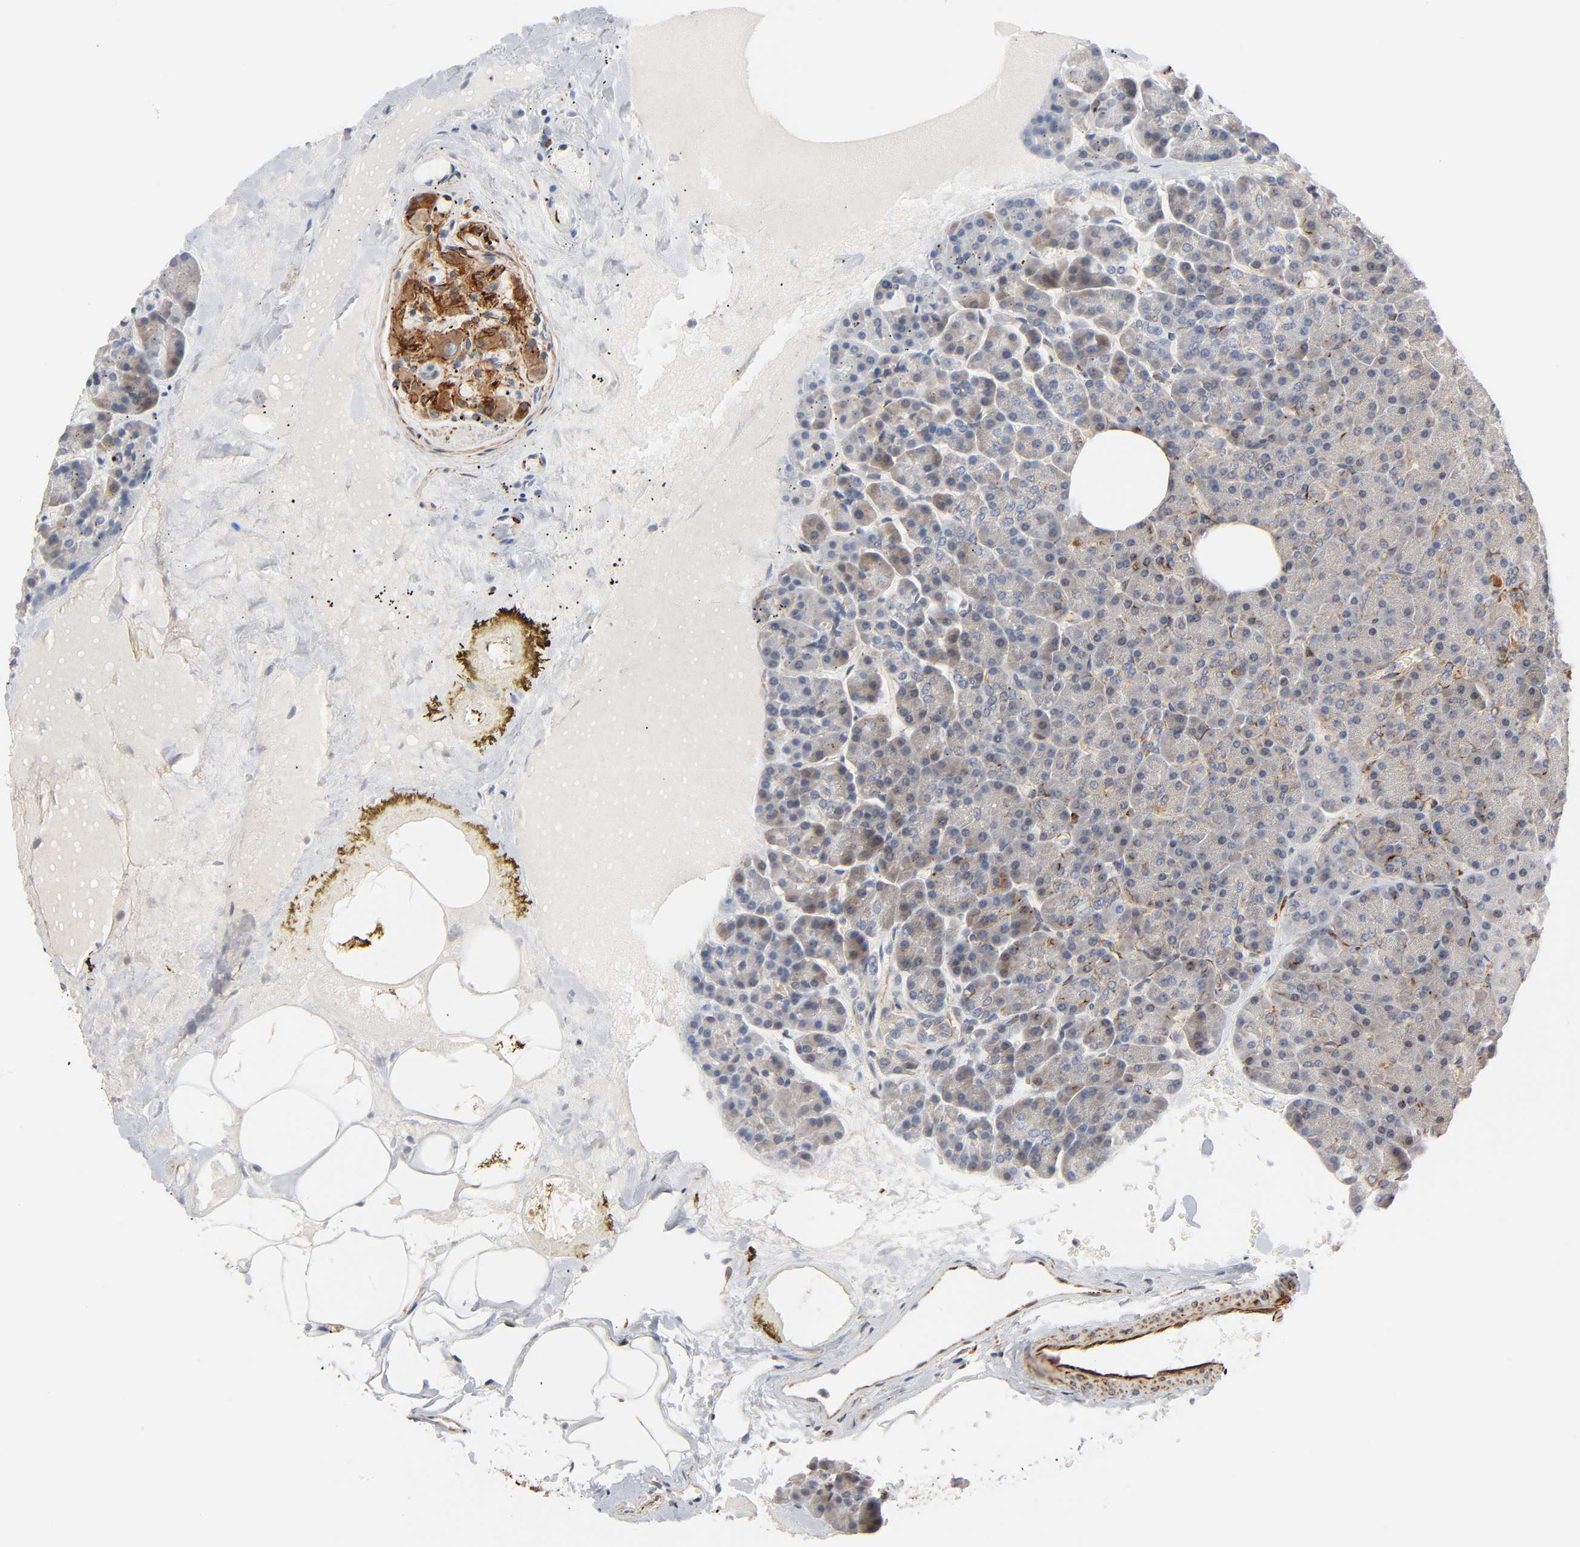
{"staining": {"intensity": "weak", "quantity": ">75%", "location": "cytoplasmic/membranous"}, "tissue": "pancreas", "cell_type": "Exocrine glandular cells", "image_type": "normal", "snomed": [{"axis": "morphology", "description": "Normal tissue, NOS"}, {"axis": "topography", "description": "Pancreas"}], "caption": "Immunohistochemical staining of normal pancreas demonstrates weak cytoplasmic/membranous protein staining in about >75% of exocrine glandular cells. The staining was performed using DAB (3,3'-diaminobenzidine) to visualize the protein expression in brown, while the nuclei were stained in blue with hematoxylin (Magnification: 20x).", "gene": "REEP5", "patient": {"sex": "female", "age": 35}}